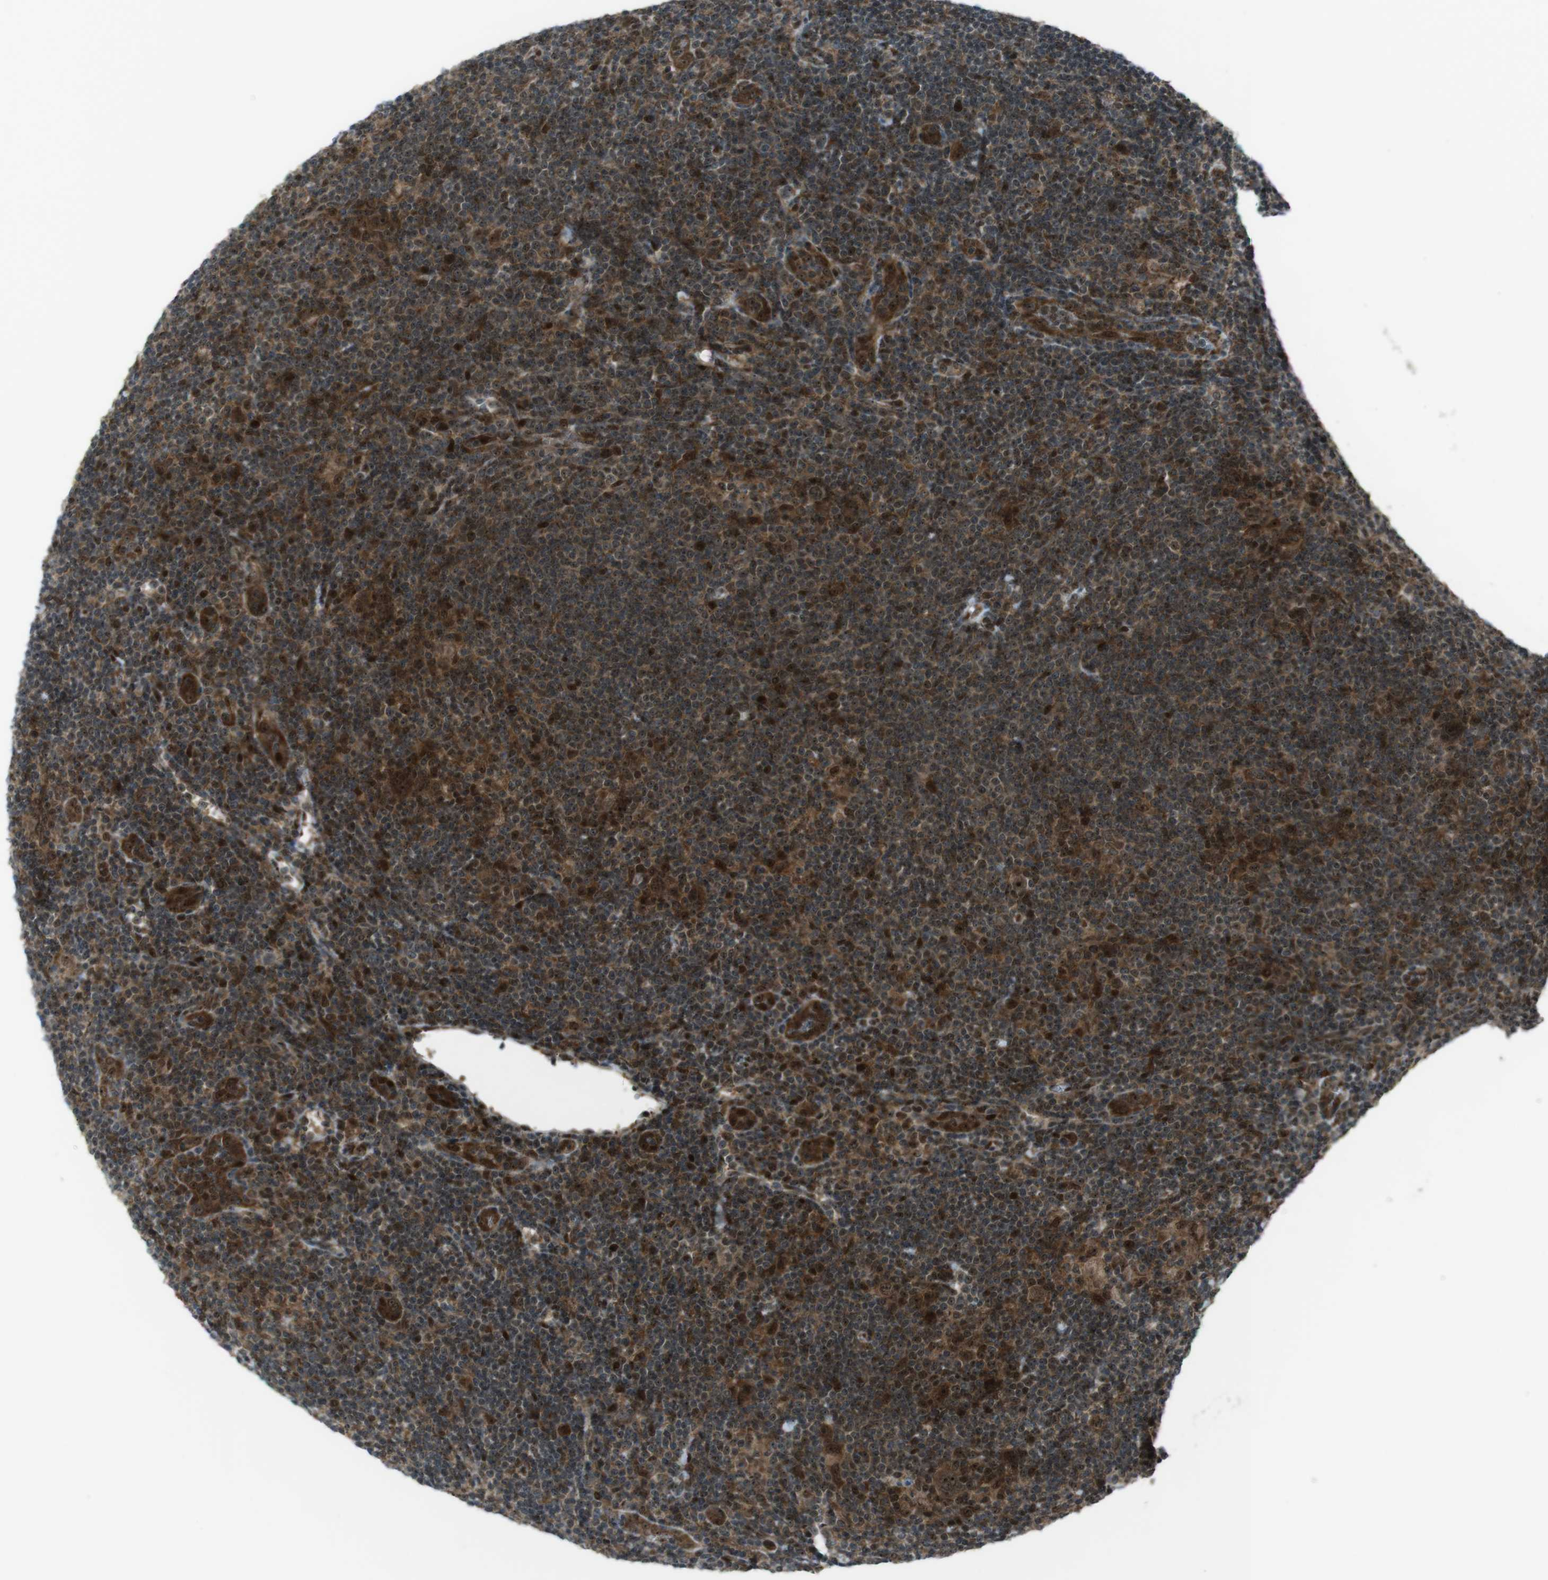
{"staining": {"intensity": "moderate", "quantity": ">75%", "location": "cytoplasmic/membranous,nuclear"}, "tissue": "lymphoma", "cell_type": "Tumor cells", "image_type": "cancer", "snomed": [{"axis": "morphology", "description": "Hodgkin's disease, NOS"}, {"axis": "topography", "description": "Lymph node"}], "caption": "Immunohistochemistry (IHC) image of Hodgkin's disease stained for a protein (brown), which shows medium levels of moderate cytoplasmic/membranous and nuclear positivity in about >75% of tumor cells.", "gene": "CSNK1D", "patient": {"sex": "female", "age": 57}}